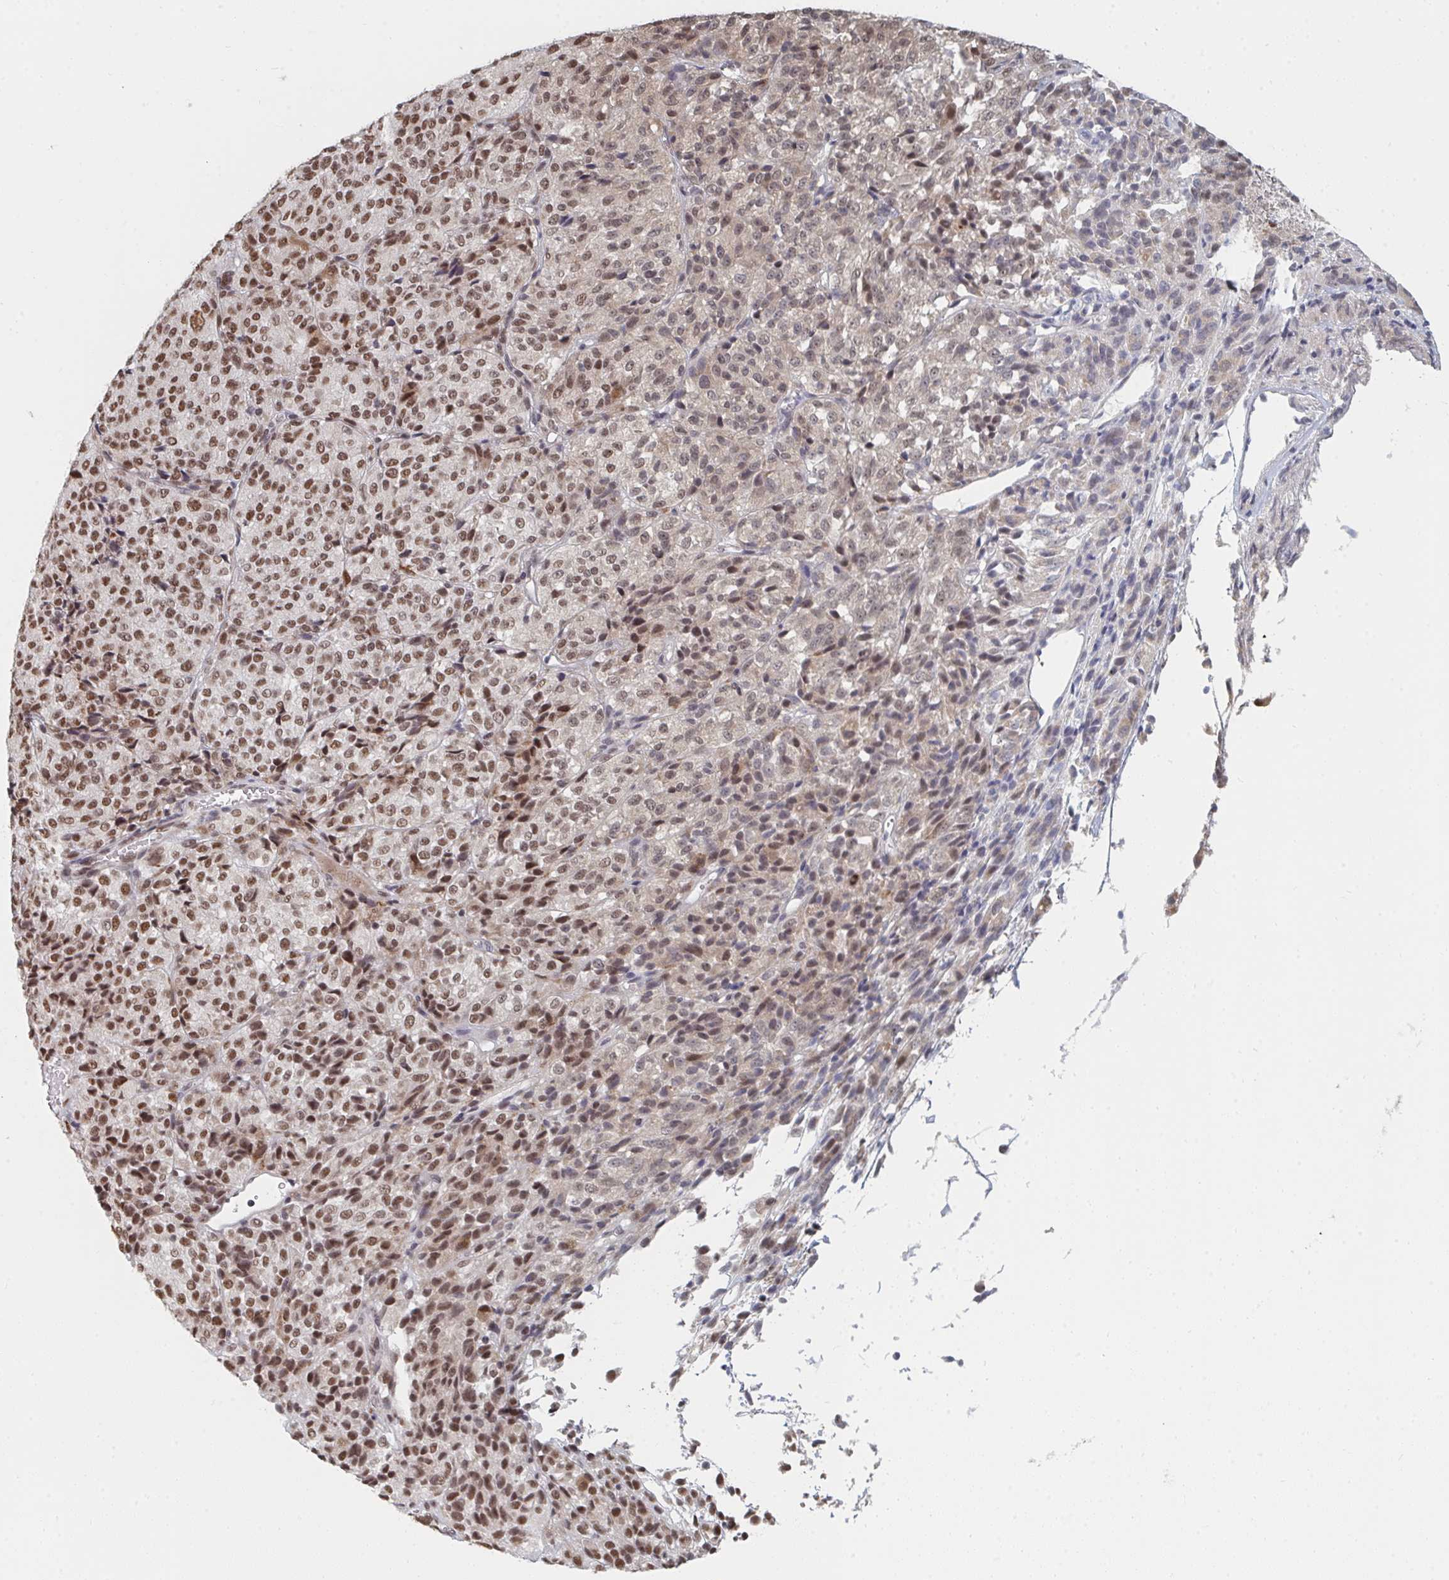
{"staining": {"intensity": "moderate", "quantity": "25%-75%", "location": "nuclear"}, "tissue": "melanoma", "cell_type": "Tumor cells", "image_type": "cancer", "snomed": [{"axis": "morphology", "description": "Malignant melanoma, Metastatic site"}, {"axis": "topography", "description": "Brain"}], "caption": "High-power microscopy captured an immunohistochemistry photomicrograph of malignant melanoma (metastatic site), revealing moderate nuclear staining in approximately 25%-75% of tumor cells.", "gene": "MBNL1", "patient": {"sex": "female", "age": 56}}